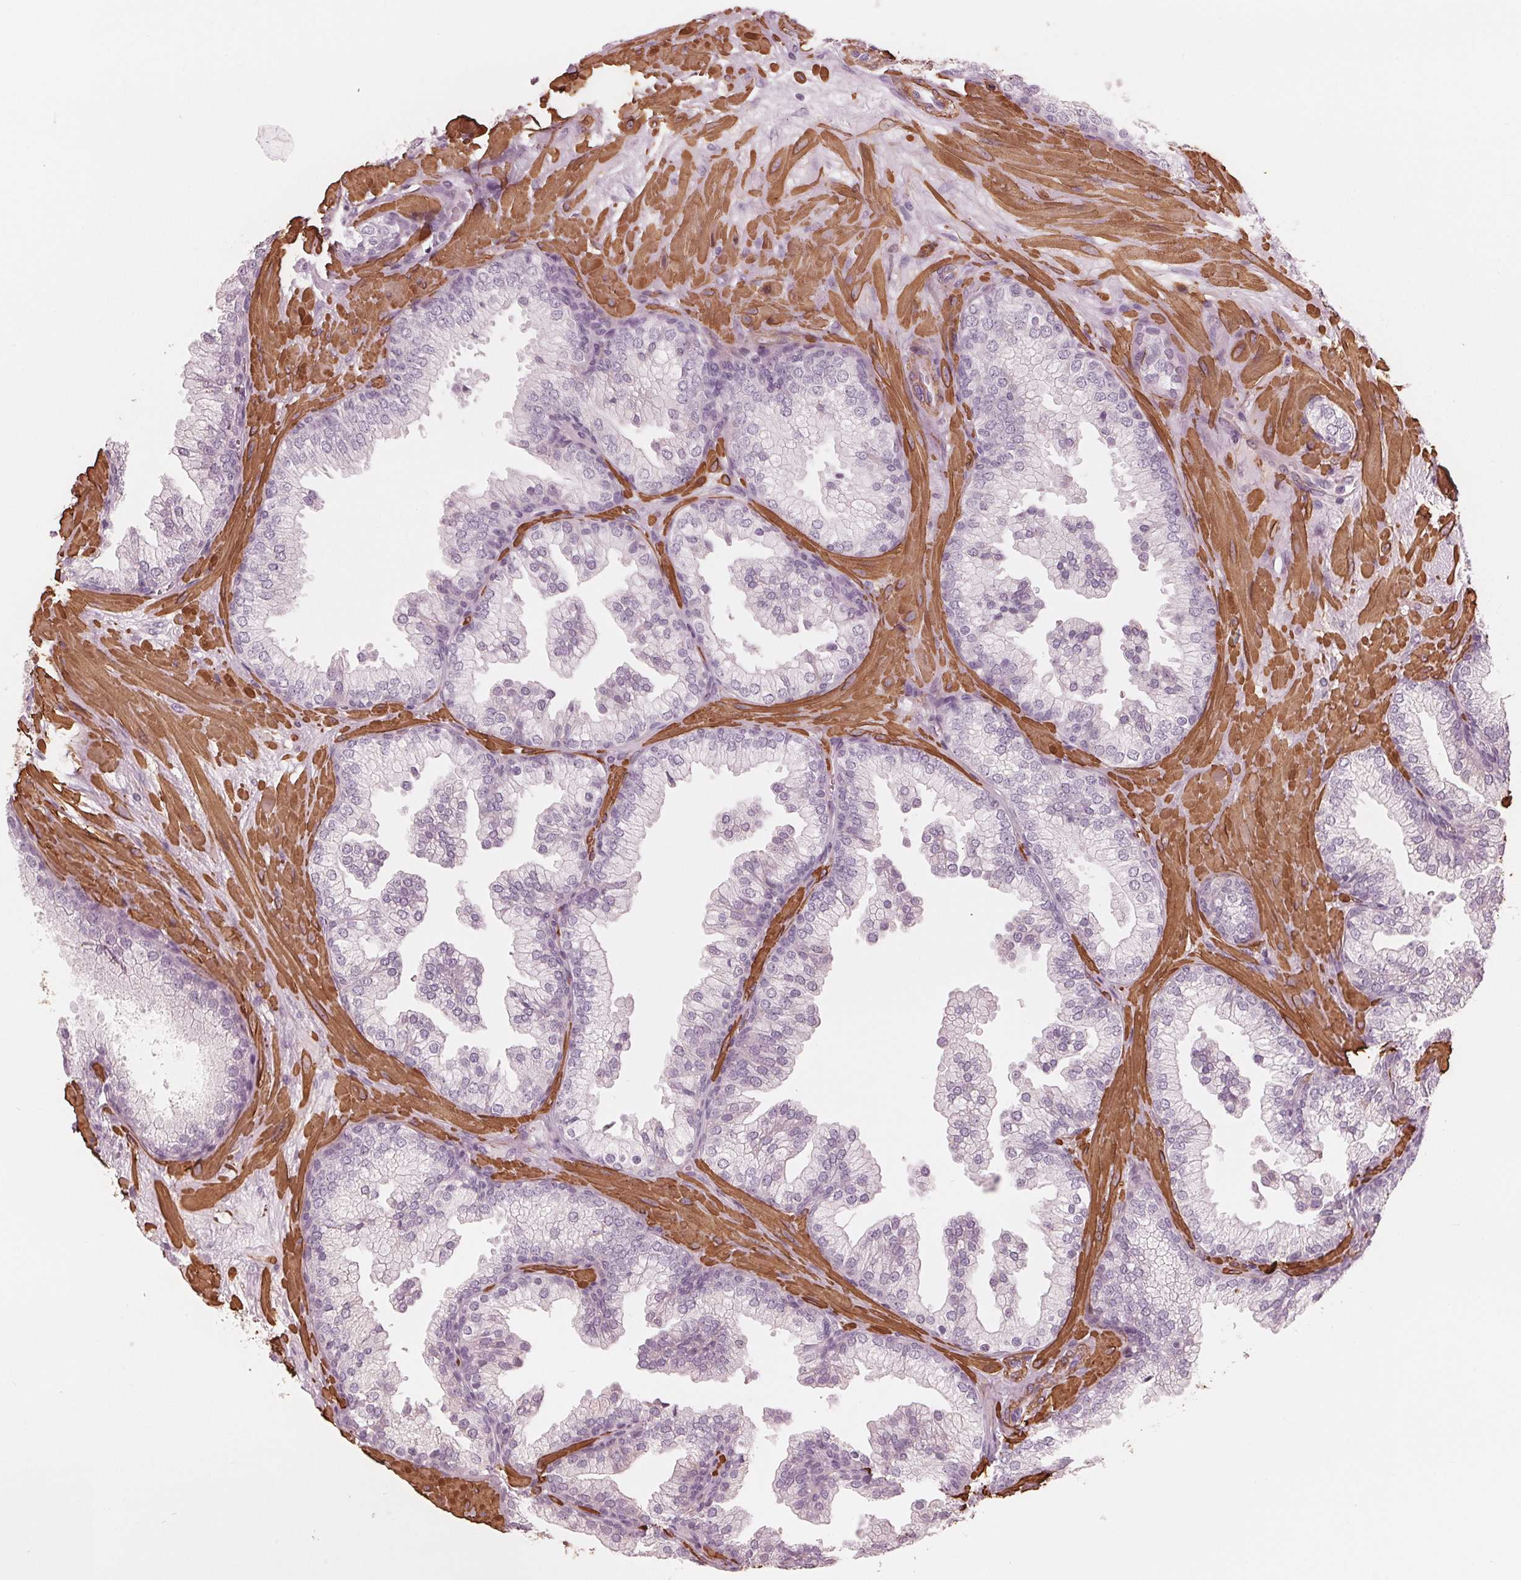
{"staining": {"intensity": "negative", "quantity": "none", "location": "none"}, "tissue": "prostate", "cell_type": "Glandular cells", "image_type": "normal", "snomed": [{"axis": "morphology", "description": "Normal tissue, NOS"}, {"axis": "topography", "description": "Prostate"}, {"axis": "topography", "description": "Peripheral nerve tissue"}], "caption": "Immunohistochemistry (IHC) of unremarkable prostate displays no staining in glandular cells.", "gene": "MIER3", "patient": {"sex": "male", "age": 61}}